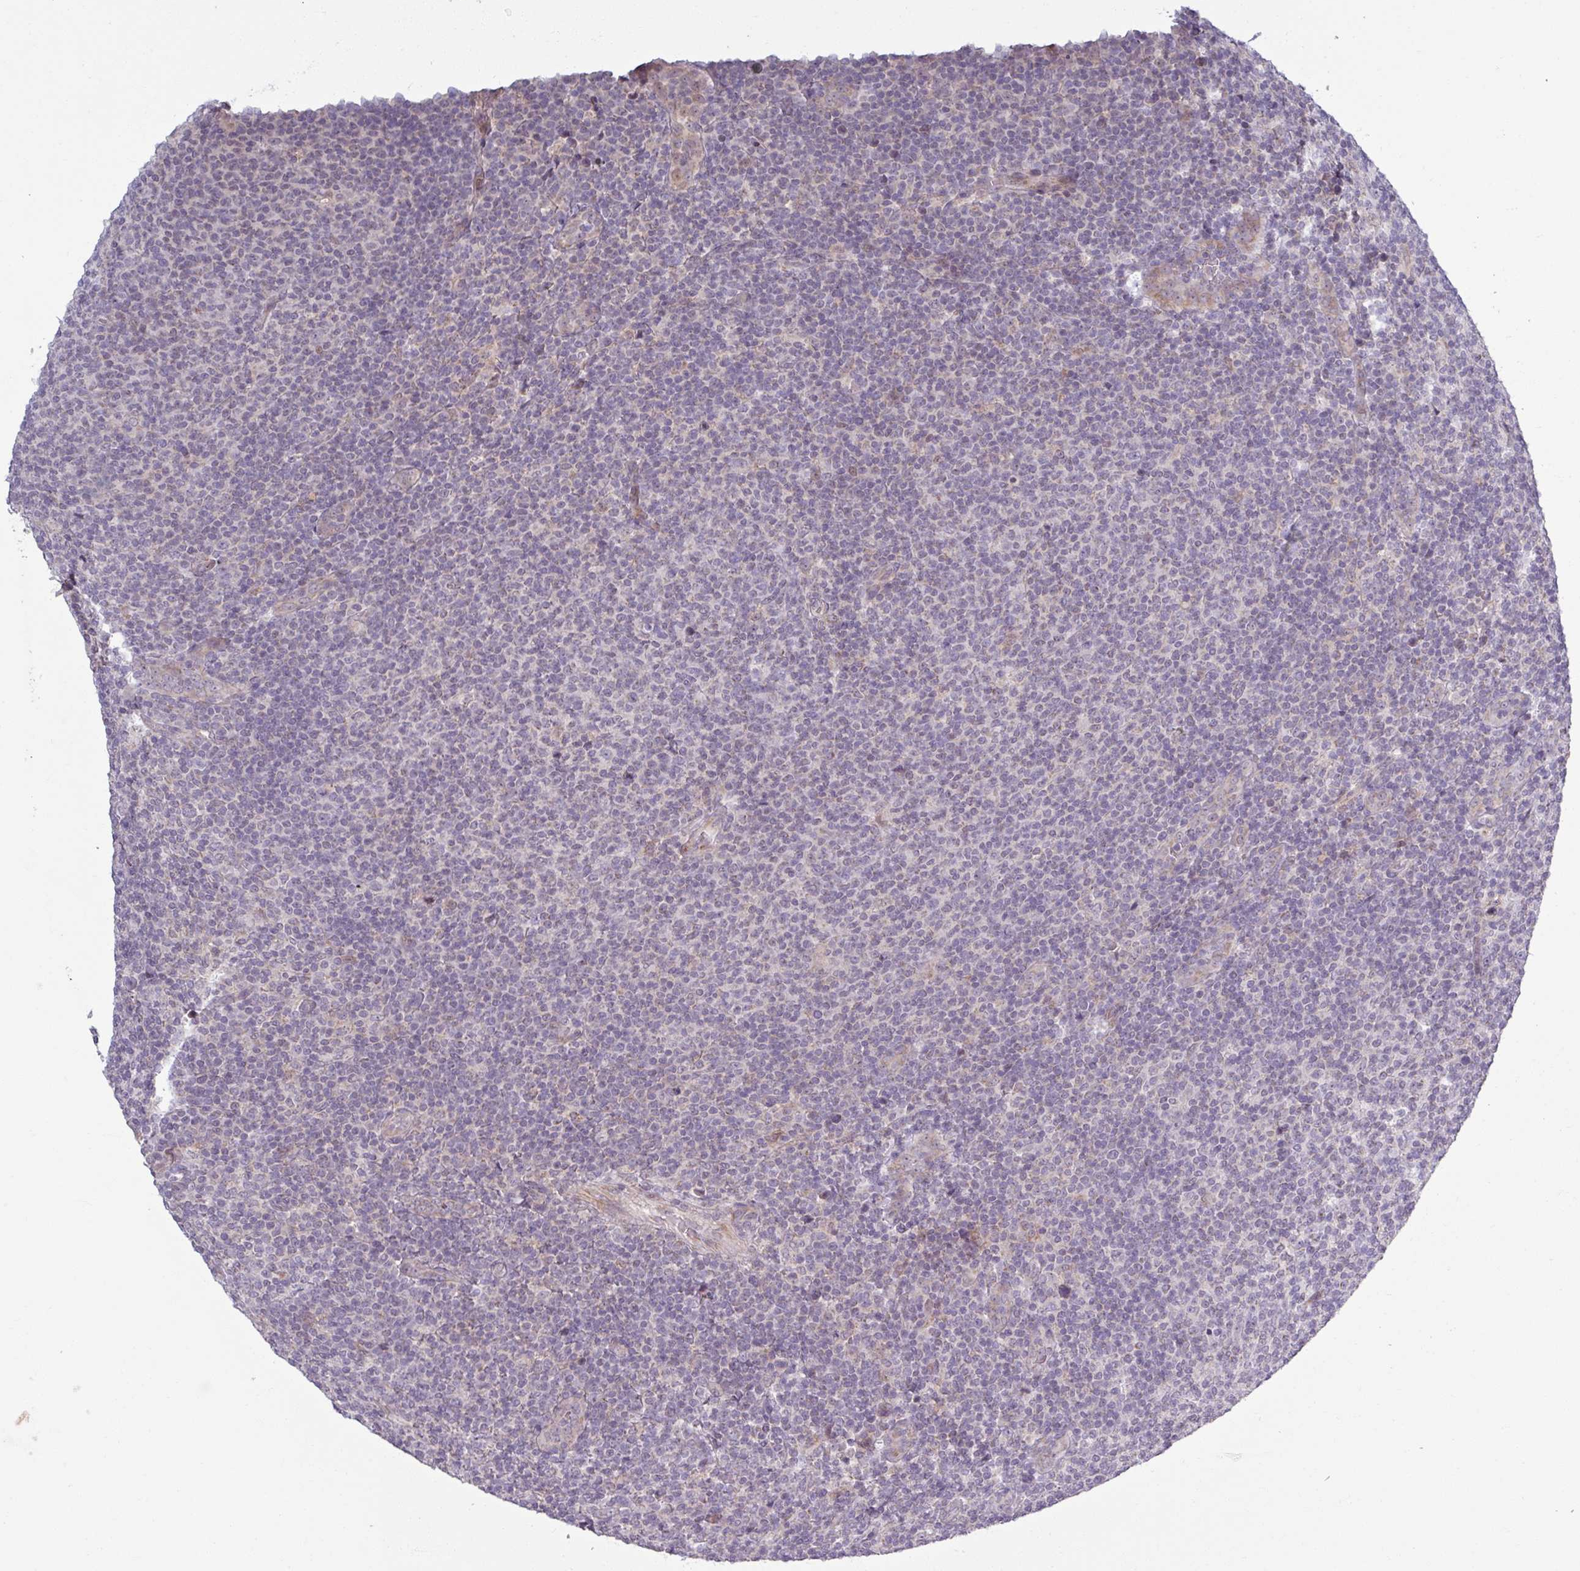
{"staining": {"intensity": "negative", "quantity": "none", "location": "none"}, "tissue": "lymphoma", "cell_type": "Tumor cells", "image_type": "cancer", "snomed": [{"axis": "morphology", "description": "Malignant lymphoma, non-Hodgkin's type, Low grade"}, {"axis": "topography", "description": "Lymph node"}], "caption": "High magnification brightfield microscopy of lymphoma stained with DAB (3,3'-diaminobenzidine) (brown) and counterstained with hematoxylin (blue): tumor cells show no significant staining.", "gene": "OGFOD3", "patient": {"sex": "male", "age": 66}}